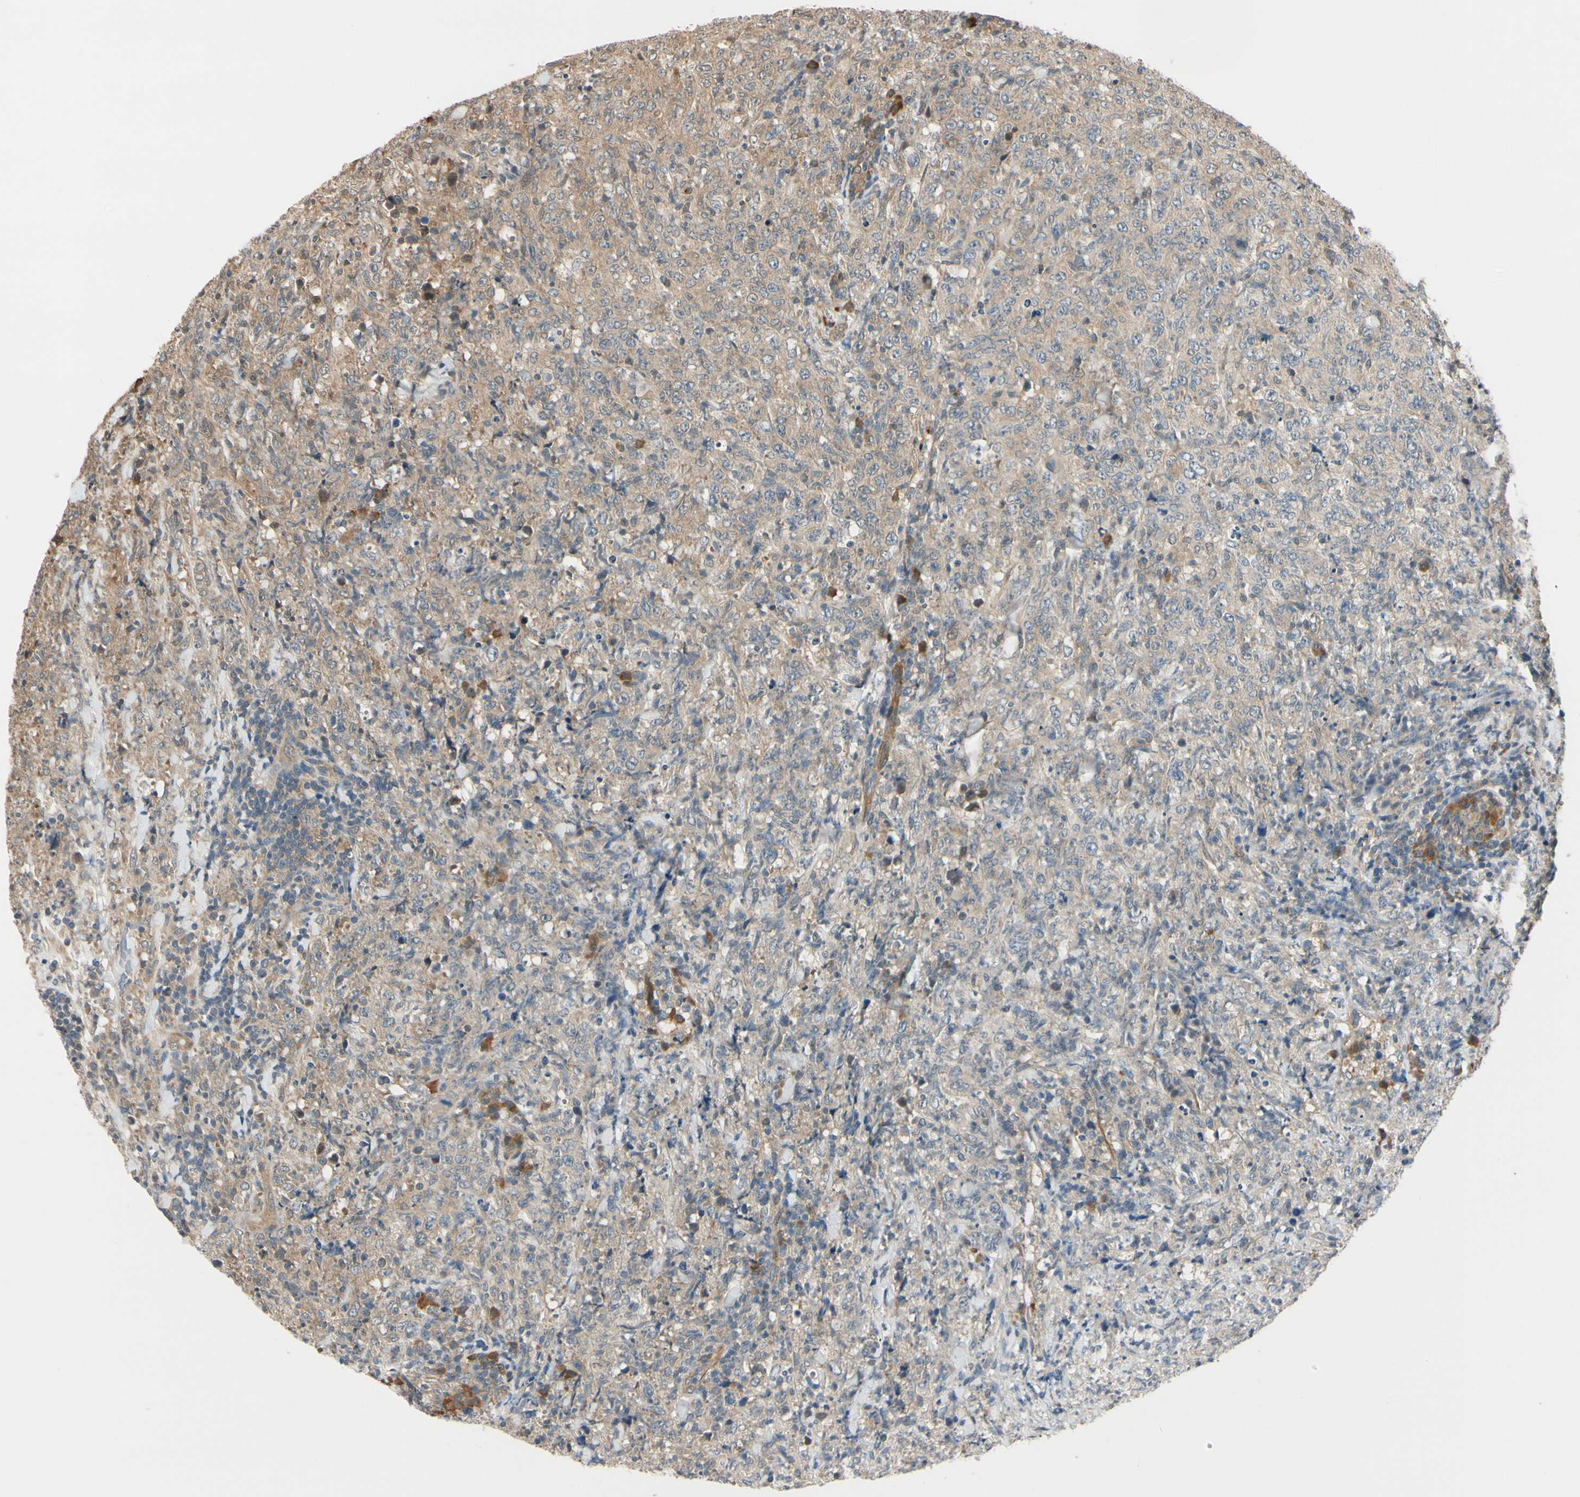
{"staining": {"intensity": "weak", "quantity": ">75%", "location": "cytoplasmic/membranous"}, "tissue": "lymphoma", "cell_type": "Tumor cells", "image_type": "cancer", "snomed": [{"axis": "morphology", "description": "Malignant lymphoma, non-Hodgkin's type, High grade"}, {"axis": "topography", "description": "Tonsil"}], "caption": "Protein staining reveals weak cytoplasmic/membranous positivity in approximately >75% of tumor cells in lymphoma. The protein of interest is shown in brown color, while the nuclei are stained blue.", "gene": "RASGRF1", "patient": {"sex": "female", "age": 36}}